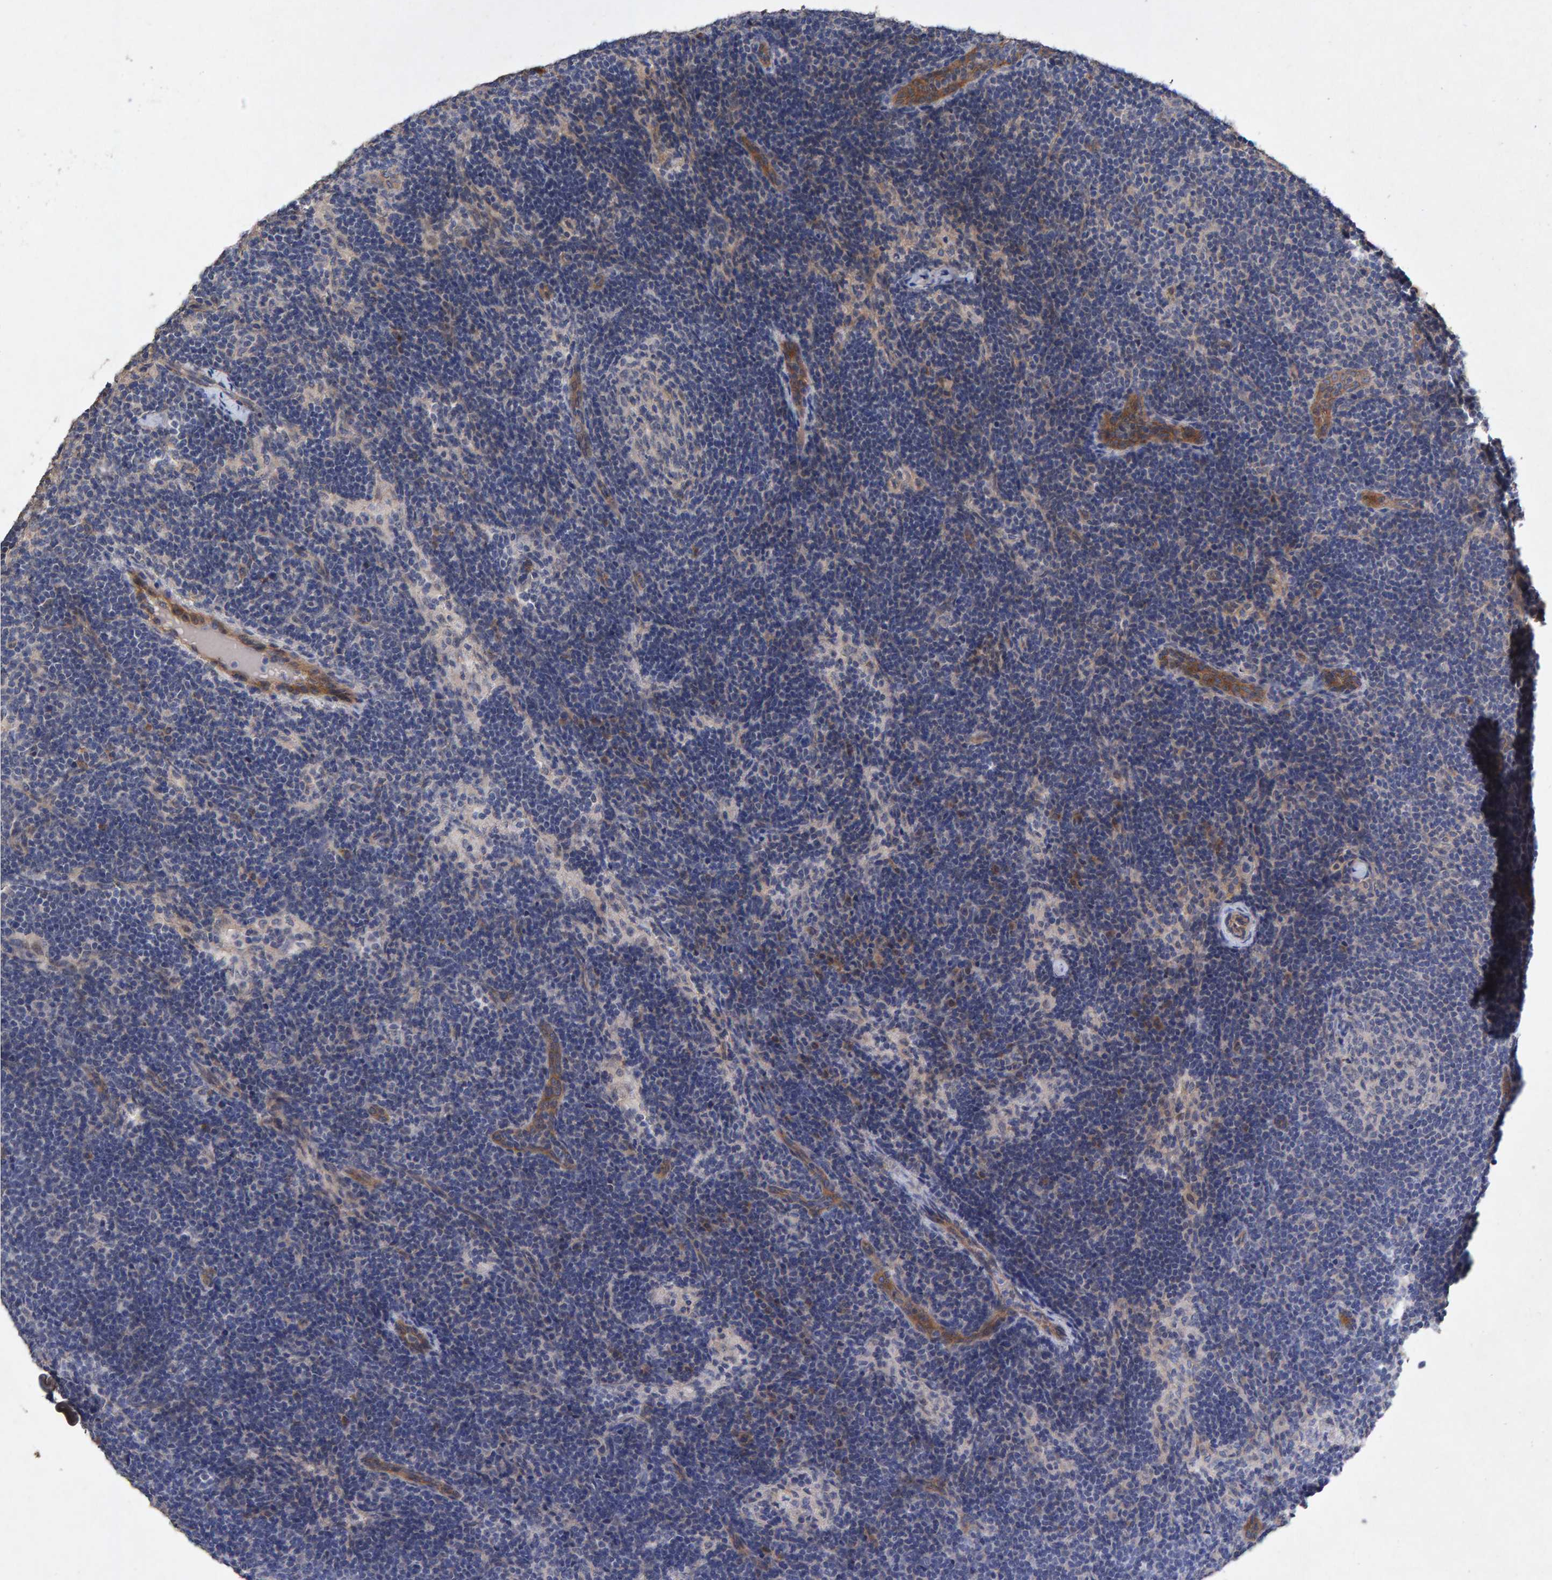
{"staining": {"intensity": "negative", "quantity": "none", "location": "none"}, "tissue": "lymph node", "cell_type": "Germinal center cells", "image_type": "normal", "snomed": [{"axis": "morphology", "description": "Normal tissue, NOS"}, {"axis": "topography", "description": "Lymph node"}], "caption": "Germinal center cells show no significant positivity in unremarkable lymph node. The staining is performed using DAB brown chromogen with nuclei counter-stained in using hematoxylin.", "gene": "EFR3A", "patient": {"sex": "female", "age": 22}}